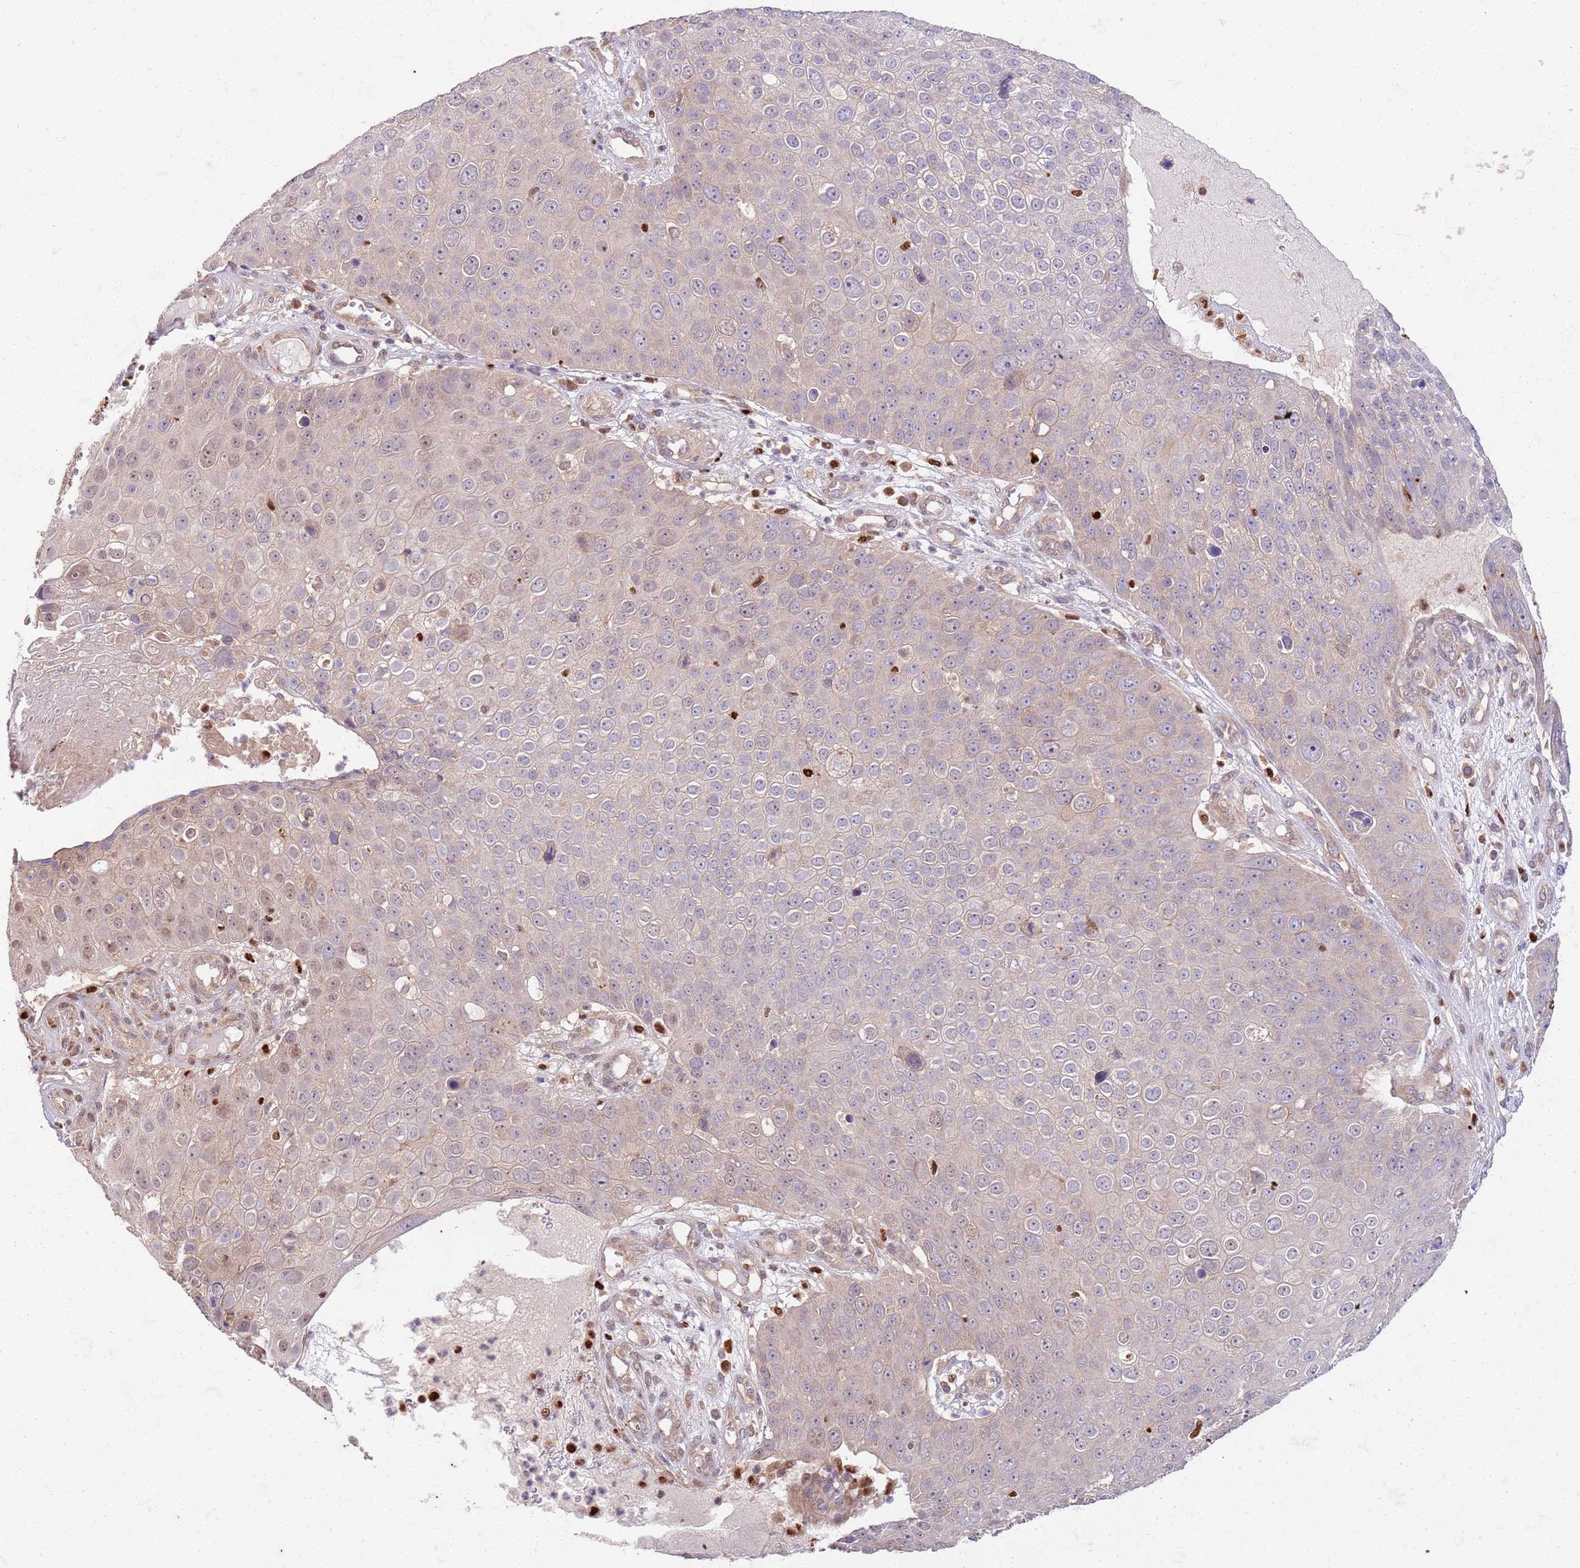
{"staining": {"intensity": "negative", "quantity": "none", "location": "none"}, "tissue": "skin cancer", "cell_type": "Tumor cells", "image_type": "cancer", "snomed": [{"axis": "morphology", "description": "Squamous cell carcinoma, NOS"}, {"axis": "topography", "description": "Skin"}], "caption": "High magnification brightfield microscopy of skin squamous cell carcinoma stained with DAB (3,3'-diaminobenzidine) (brown) and counterstained with hematoxylin (blue): tumor cells show no significant positivity.", "gene": "OSBP", "patient": {"sex": "male", "age": 71}}